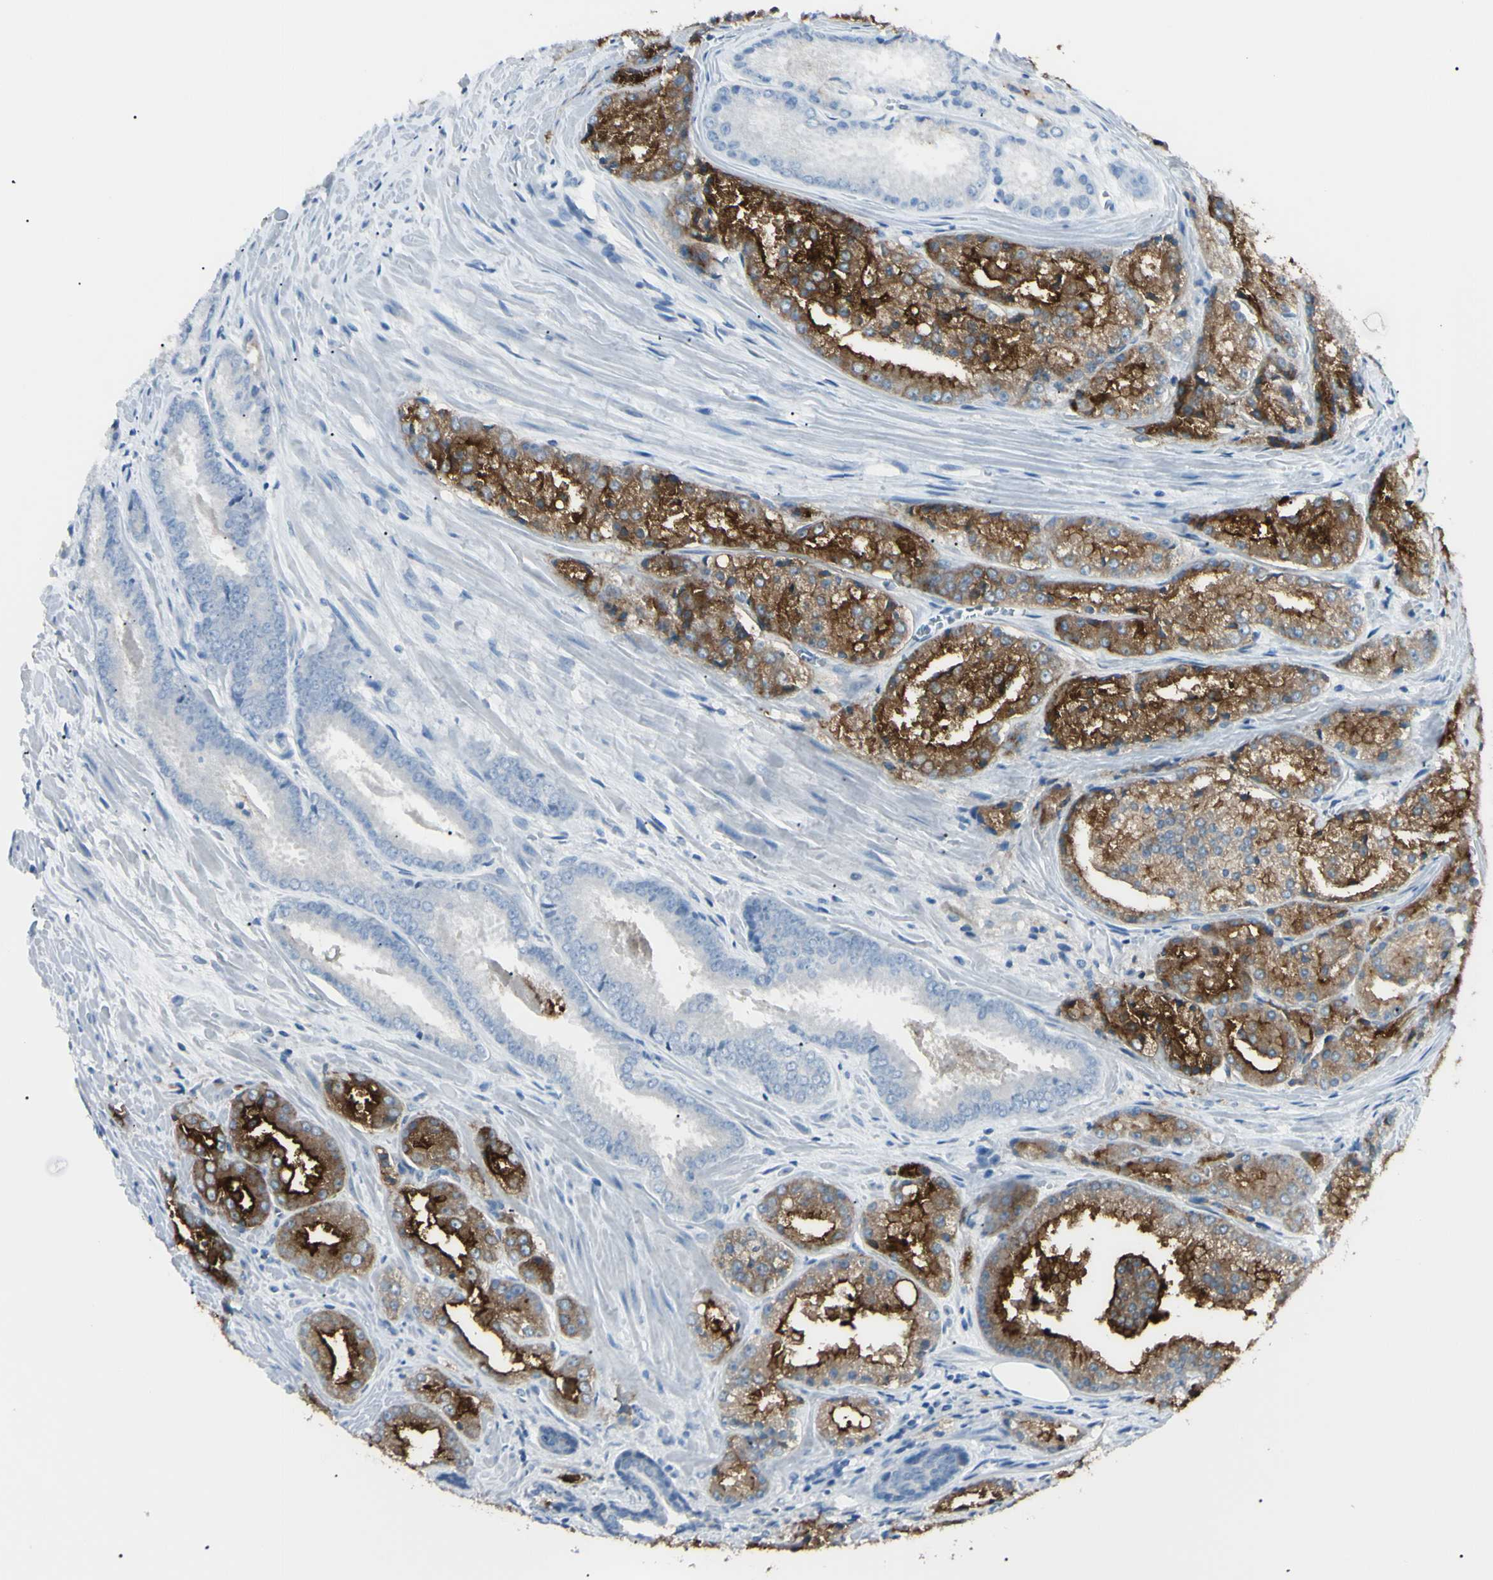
{"staining": {"intensity": "strong", "quantity": ">75%", "location": "cytoplasmic/membranous"}, "tissue": "prostate cancer", "cell_type": "Tumor cells", "image_type": "cancer", "snomed": [{"axis": "morphology", "description": "Adenocarcinoma, Low grade"}, {"axis": "topography", "description": "Prostate"}], "caption": "Immunohistochemistry (IHC) micrograph of neoplastic tissue: prostate adenocarcinoma (low-grade) stained using immunohistochemistry reveals high levels of strong protein expression localized specifically in the cytoplasmic/membranous of tumor cells, appearing as a cytoplasmic/membranous brown color.", "gene": "FOLH1", "patient": {"sex": "male", "age": 64}}